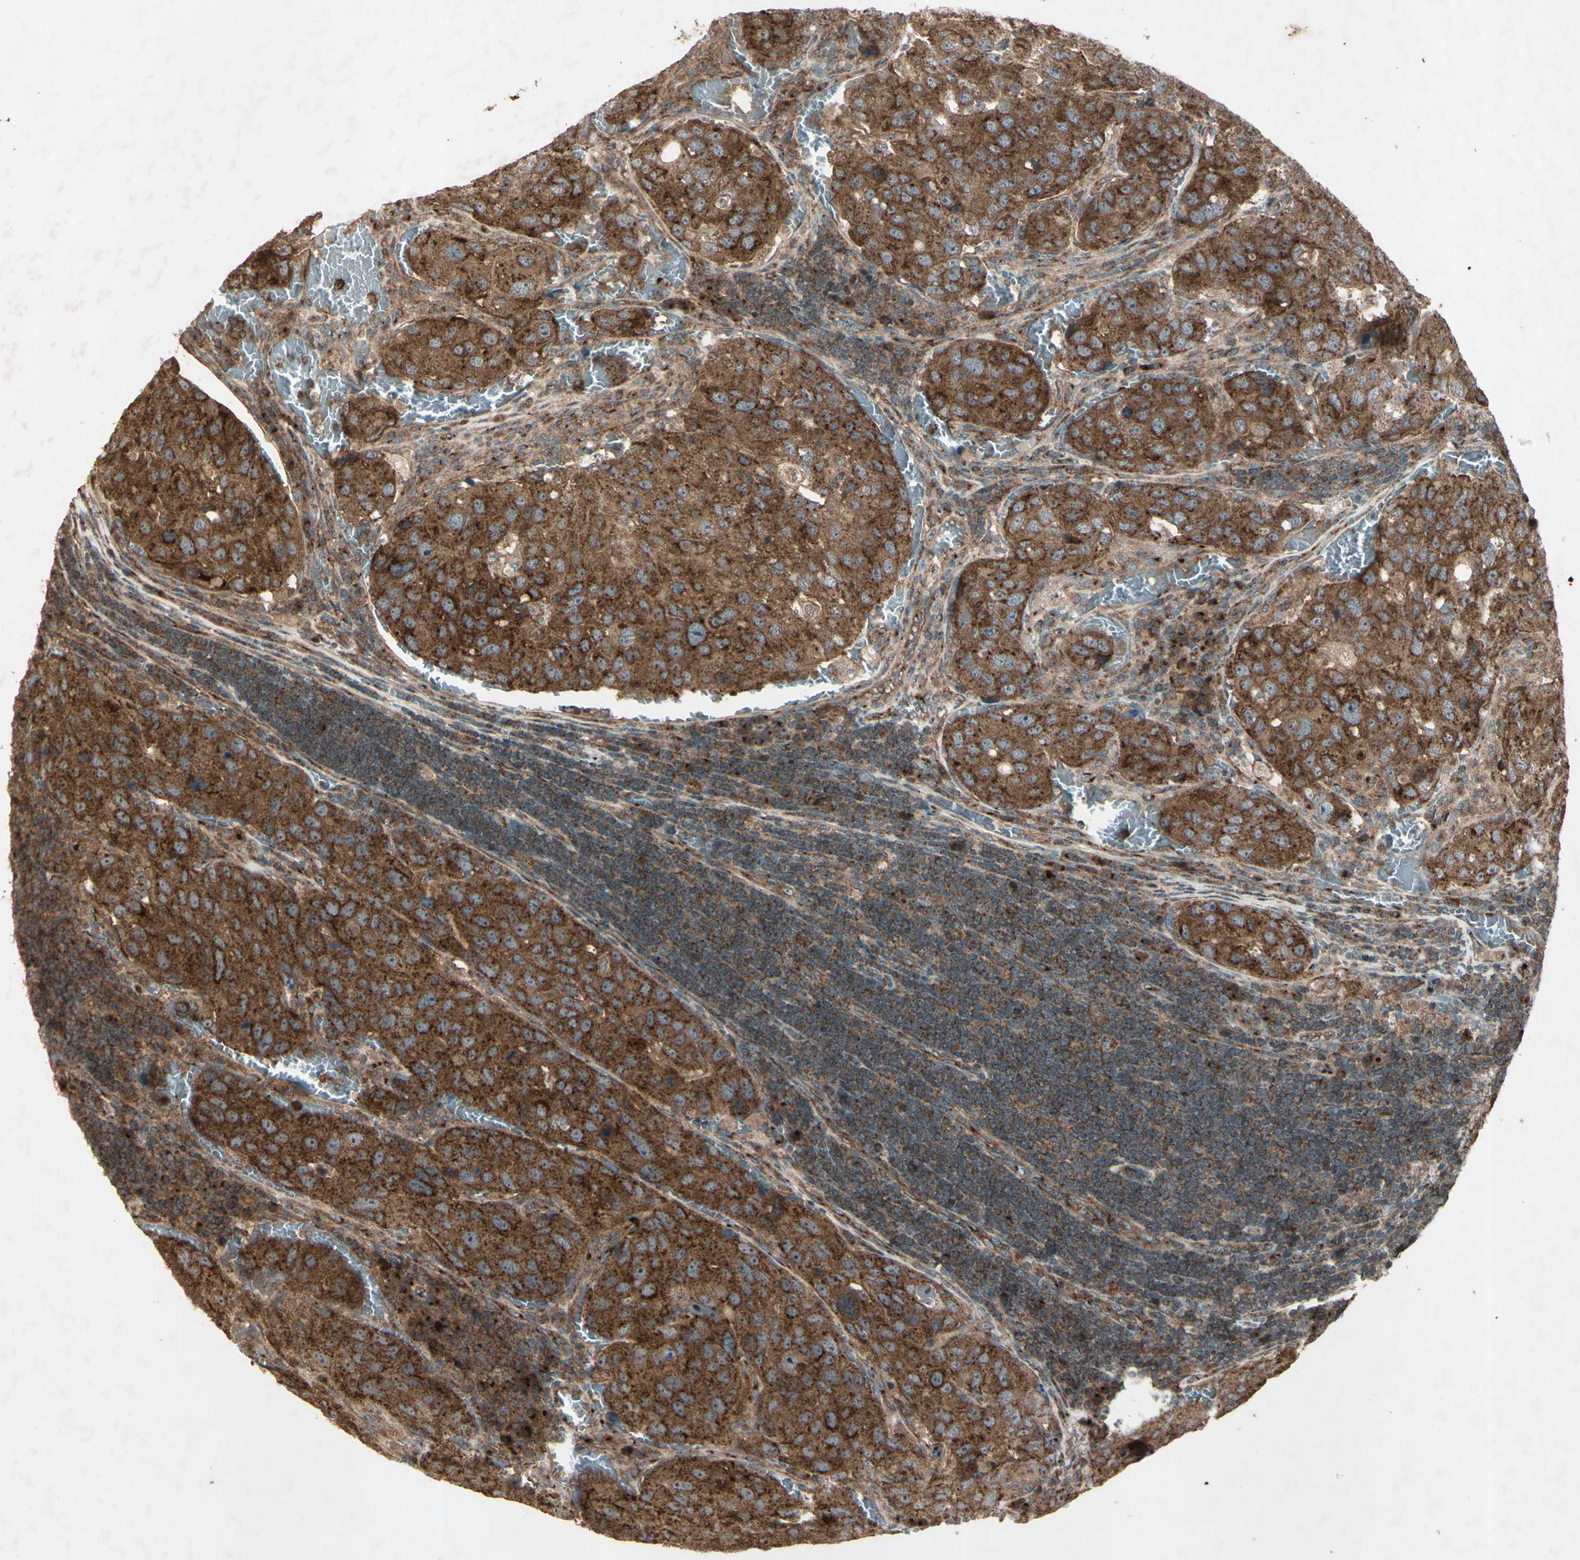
{"staining": {"intensity": "strong", "quantity": ">75%", "location": "cytoplasmic/membranous"}, "tissue": "urothelial cancer", "cell_type": "Tumor cells", "image_type": "cancer", "snomed": [{"axis": "morphology", "description": "Urothelial carcinoma, High grade"}, {"axis": "topography", "description": "Lymph node"}, {"axis": "topography", "description": "Urinary bladder"}], "caption": "Immunohistochemistry (IHC) (DAB) staining of human urothelial carcinoma (high-grade) reveals strong cytoplasmic/membranous protein staining in approximately >75% of tumor cells.", "gene": "AP1G1", "patient": {"sex": "male", "age": 51}}